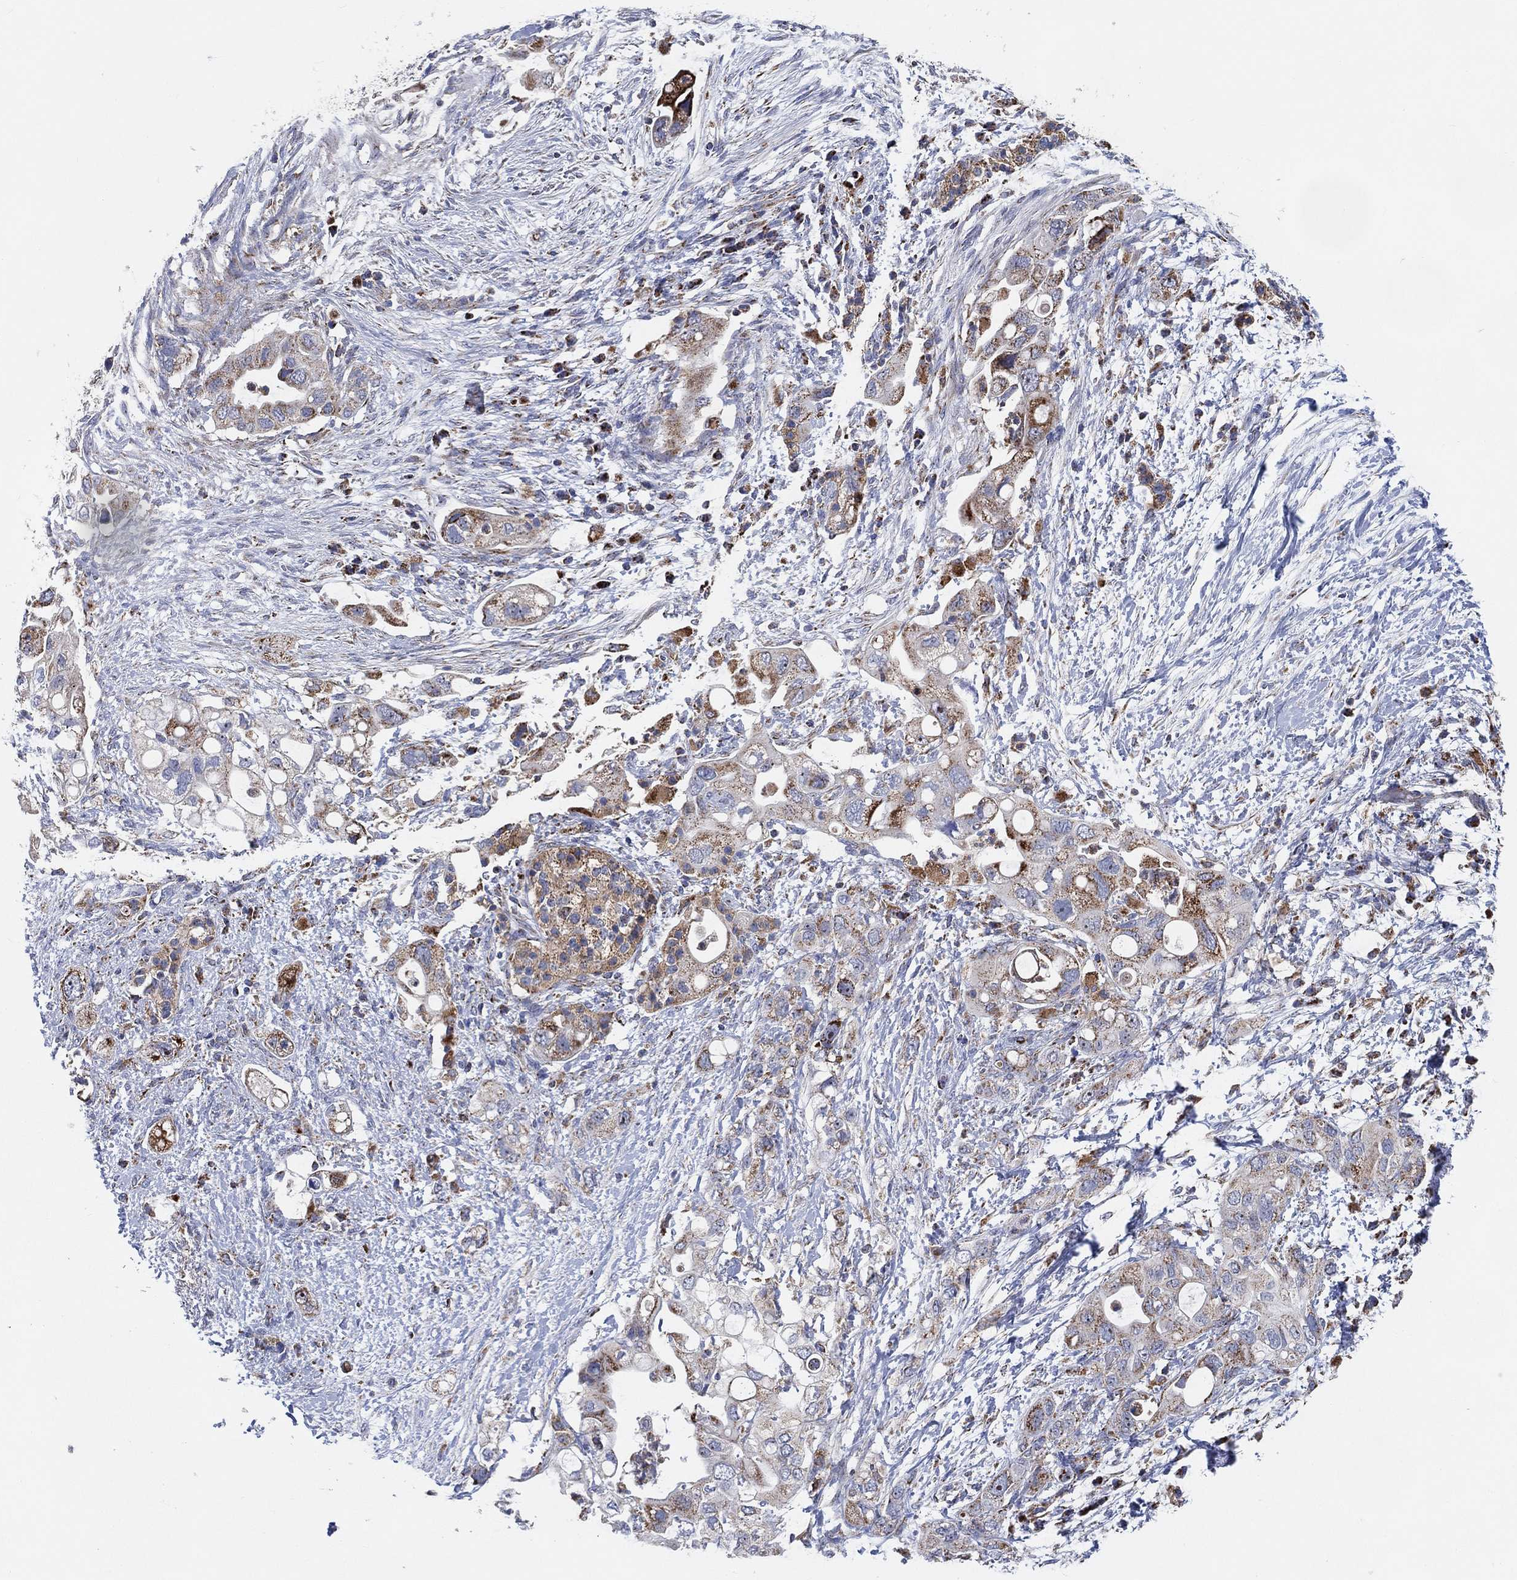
{"staining": {"intensity": "moderate", "quantity": "25%-75%", "location": "cytoplasmic/membranous"}, "tissue": "pancreatic cancer", "cell_type": "Tumor cells", "image_type": "cancer", "snomed": [{"axis": "morphology", "description": "Adenocarcinoma, NOS"}, {"axis": "topography", "description": "Pancreas"}], "caption": "This histopathology image demonstrates IHC staining of pancreatic cancer, with medium moderate cytoplasmic/membranous expression in about 25%-75% of tumor cells.", "gene": "GCAT", "patient": {"sex": "female", "age": 72}}